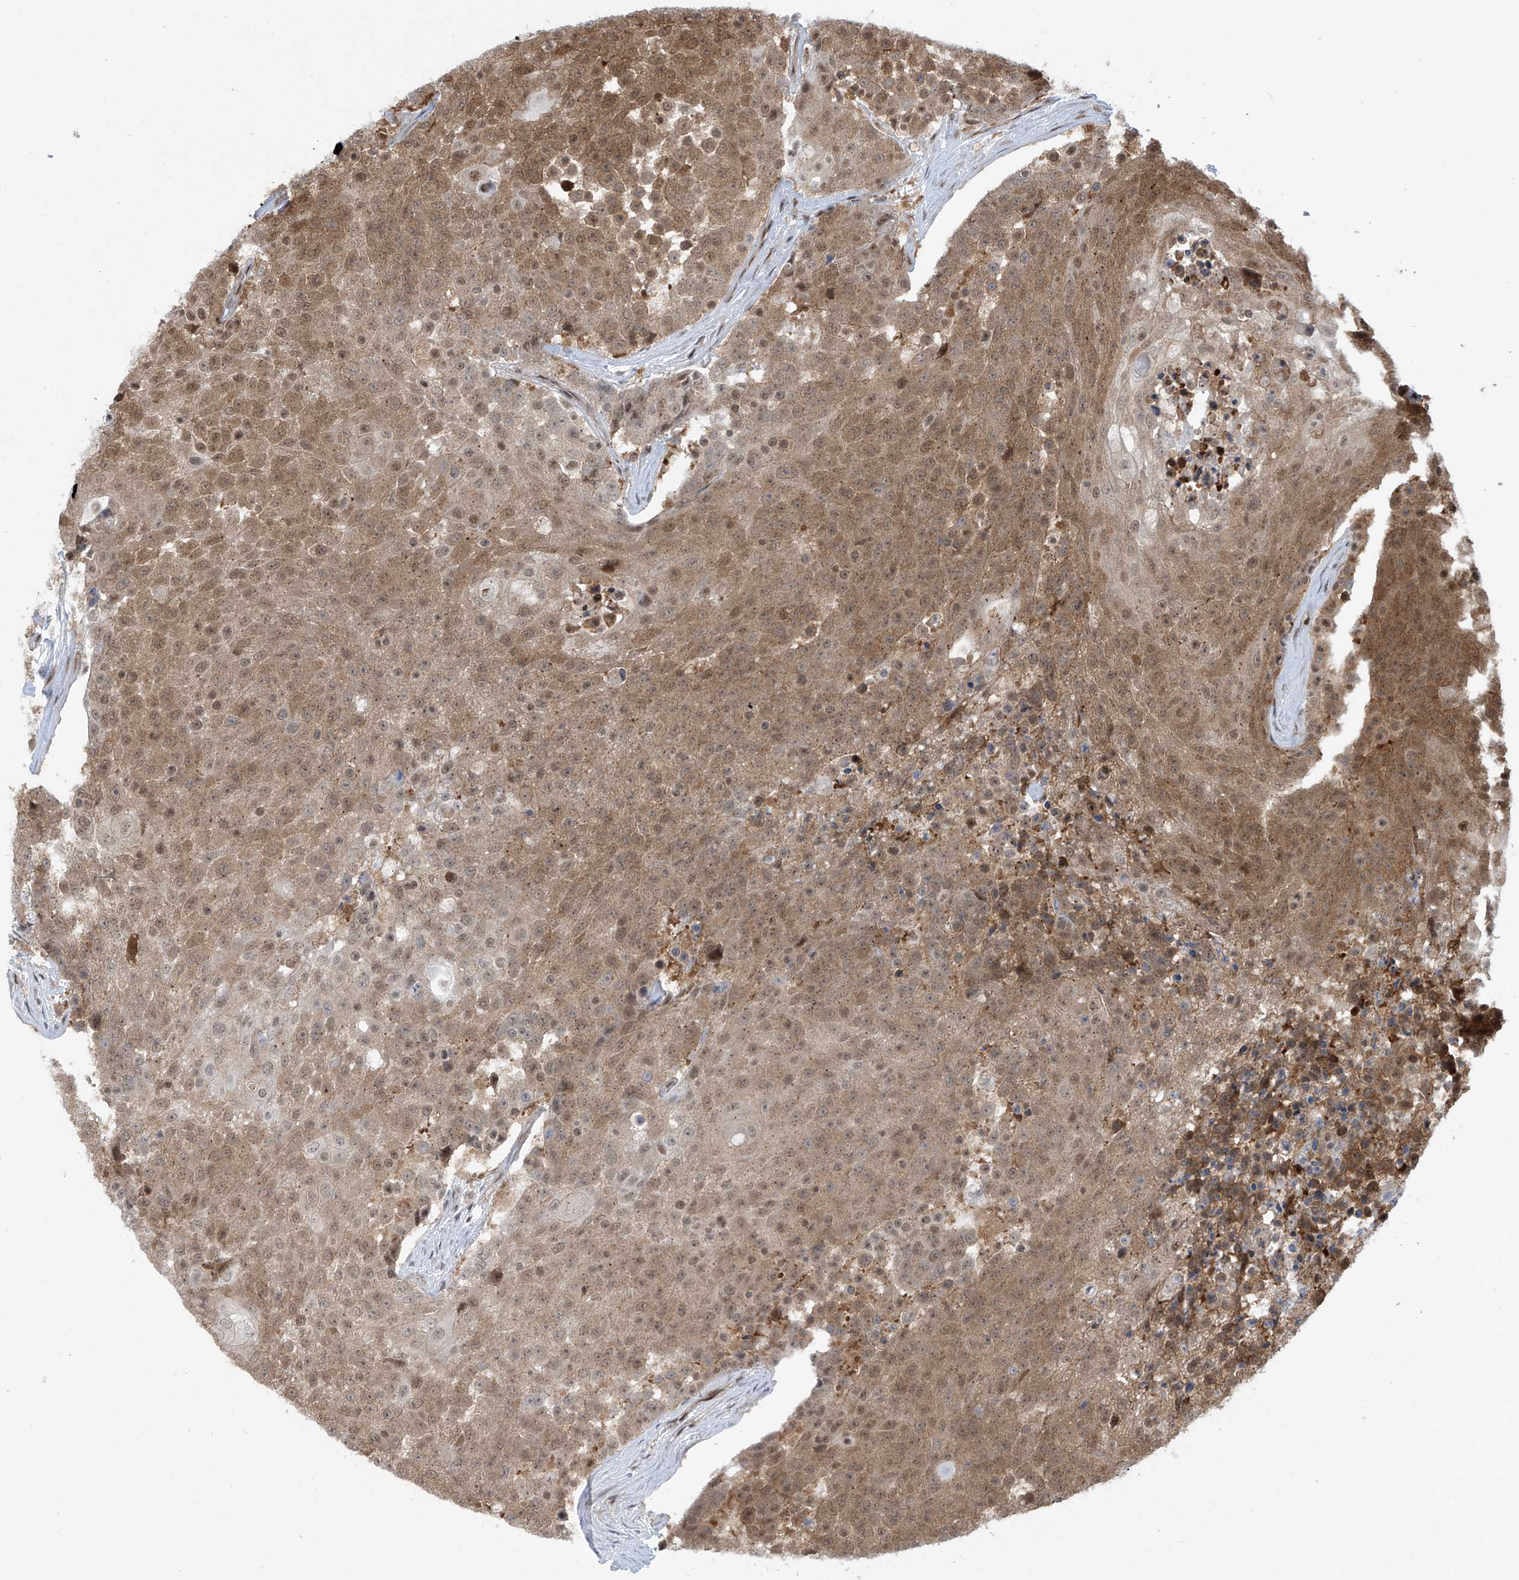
{"staining": {"intensity": "moderate", "quantity": ">75%", "location": "cytoplasmic/membranous,nuclear"}, "tissue": "urothelial cancer", "cell_type": "Tumor cells", "image_type": "cancer", "snomed": [{"axis": "morphology", "description": "Urothelial carcinoma, High grade"}, {"axis": "topography", "description": "Urinary bladder"}], "caption": "Urothelial cancer stained with DAB (3,3'-diaminobenzidine) immunohistochemistry shows medium levels of moderate cytoplasmic/membranous and nuclear expression in approximately >75% of tumor cells.", "gene": "LAGE3", "patient": {"sex": "female", "age": 63}}